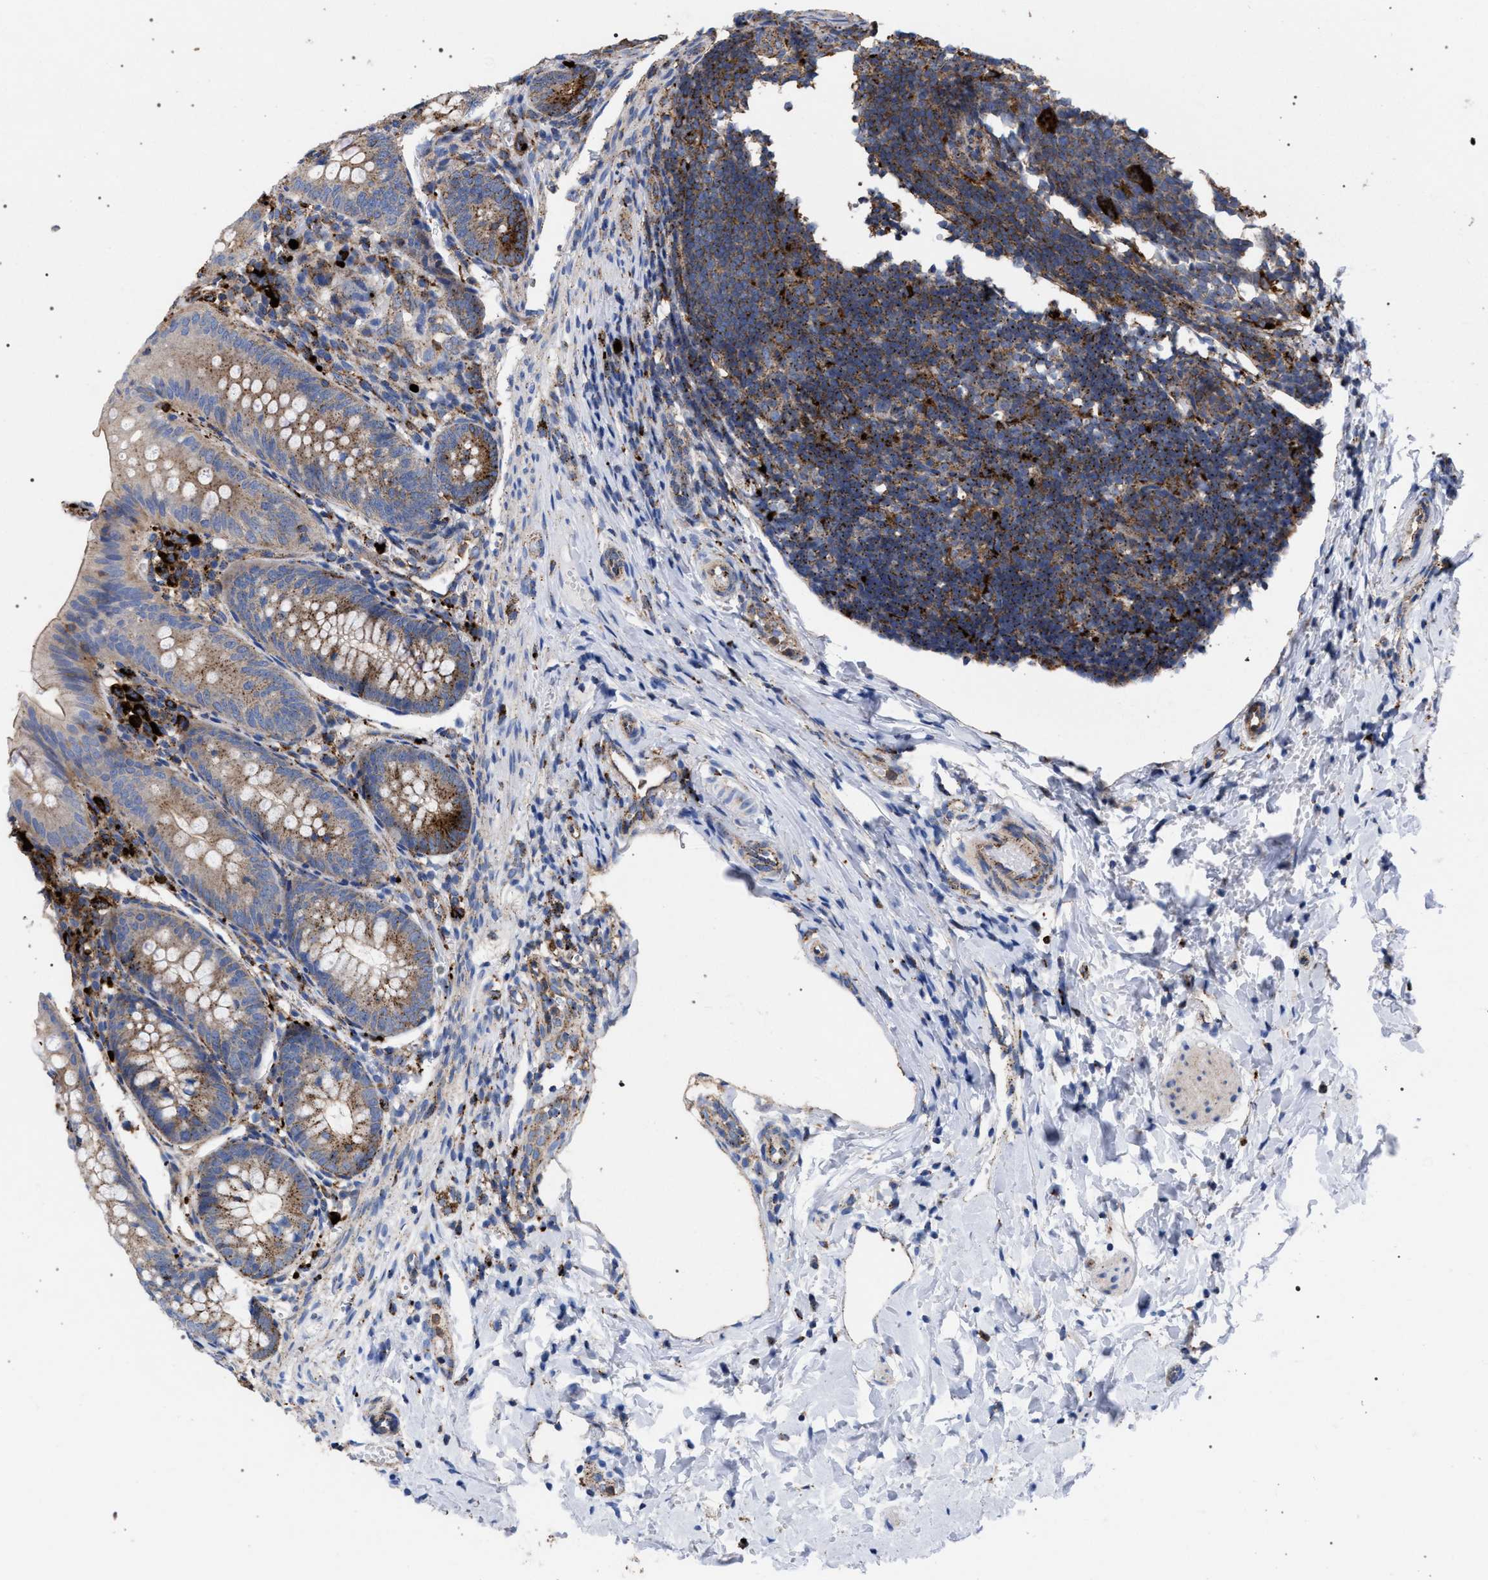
{"staining": {"intensity": "moderate", "quantity": ">75%", "location": "cytoplasmic/membranous"}, "tissue": "appendix", "cell_type": "Glandular cells", "image_type": "normal", "snomed": [{"axis": "morphology", "description": "Normal tissue, NOS"}, {"axis": "topography", "description": "Appendix"}], "caption": "High-power microscopy captured an IHC photomicrograph of unremarkable appendix, revealing moderate cytoplasmic/membranous staining in about >75% of glandular cells.", "gene": "PPT1", "patient": {"sex": "male", "age": 1}}